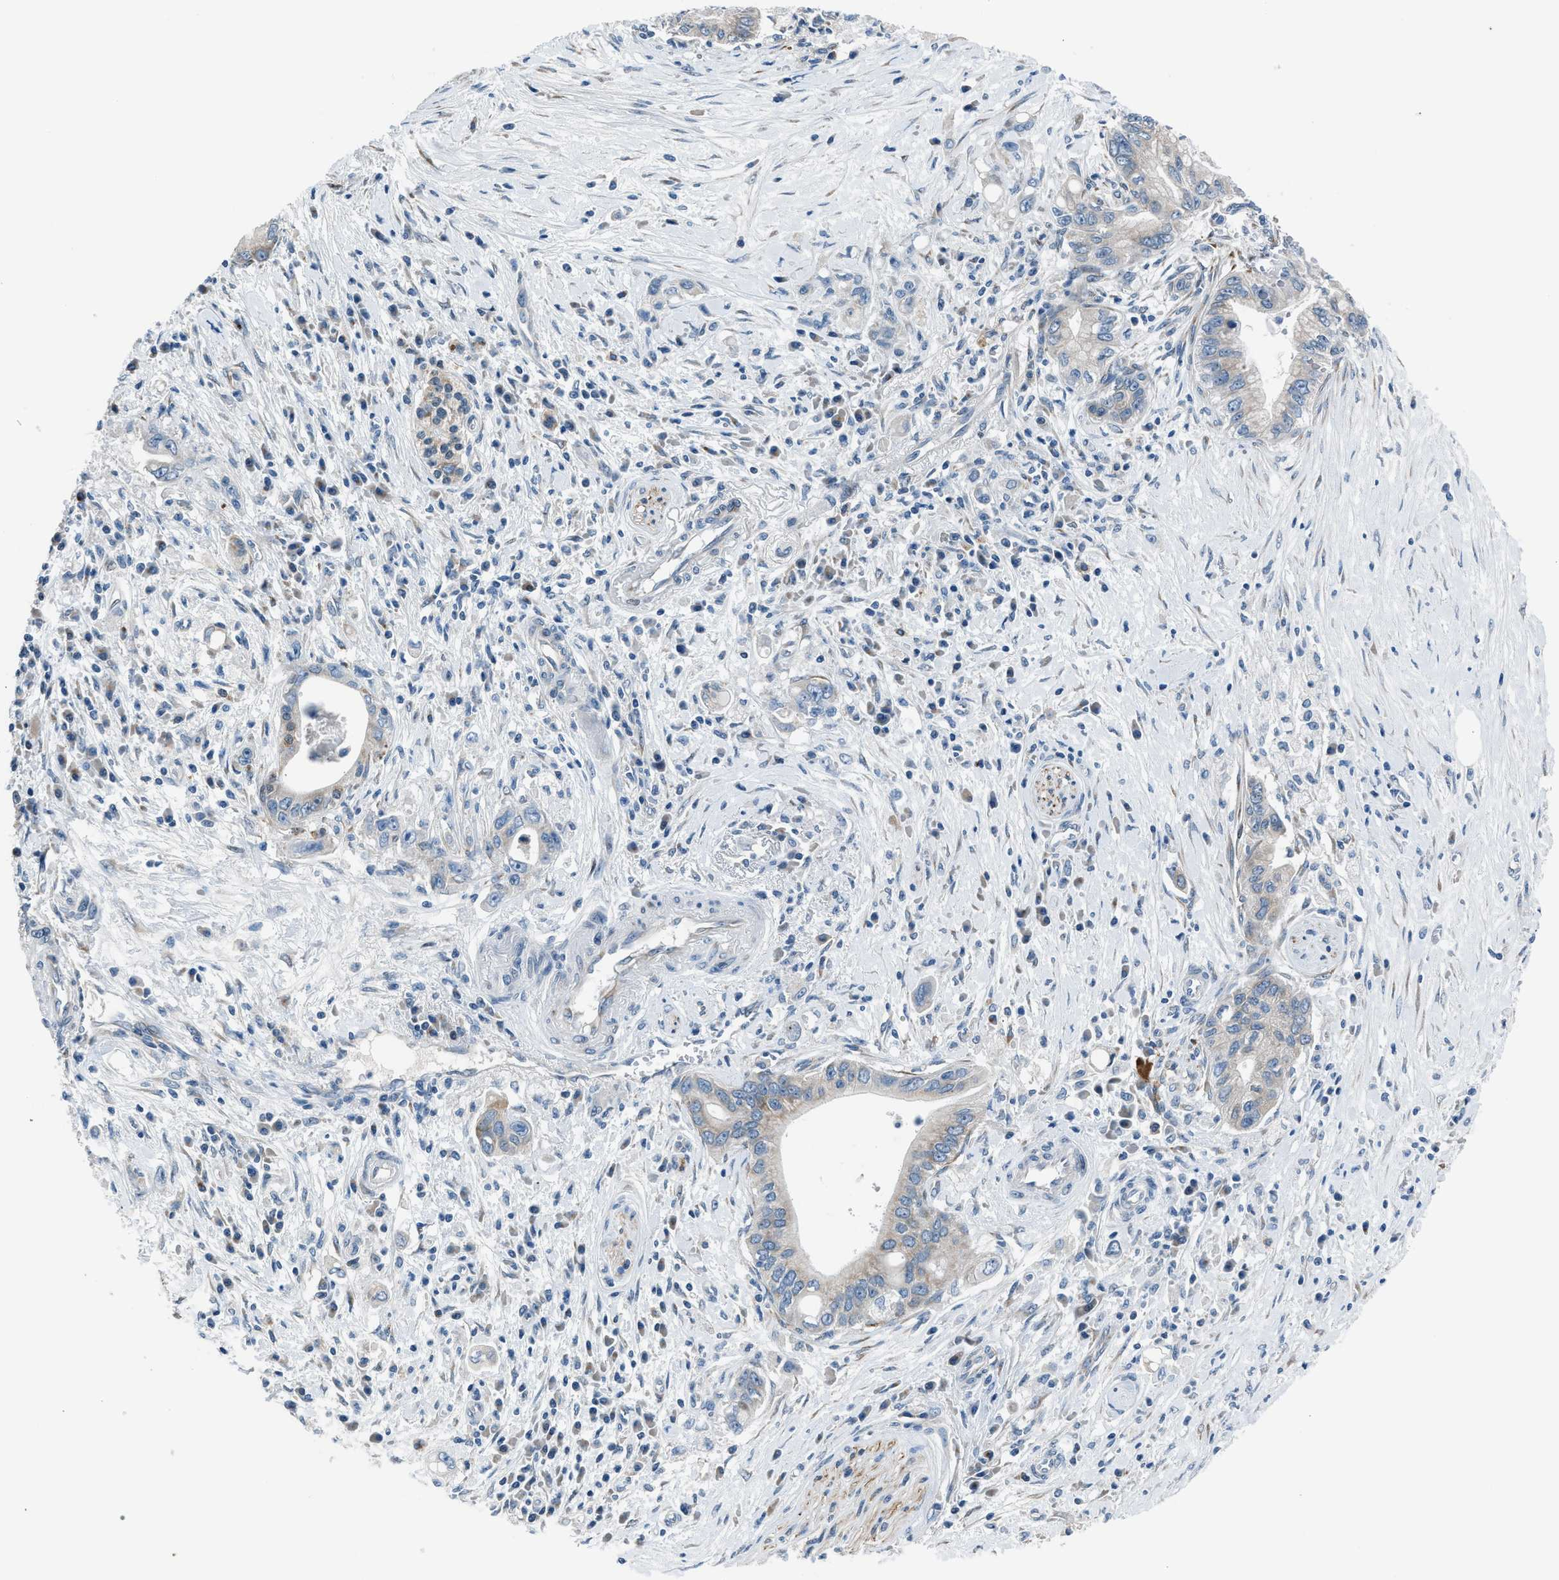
{"staining": {"intensity": "weak", "quantity": "<25%", "location": "cytoplasmic/membranous"}, "tissue": "pancreatic cancer", "cell_type": "Tumor cells", "image_type": "cancer", "snomed": [{"axis": "morphology", "description": "Adenocarcinoma, NOS"}, {"axis": "topography", "description": "Pancreas"}], "caption": "Tumor cells are negative for brown protein staining in adenocarcinoma (pancreatic). The staining was performed using DAB (3,3'-diaminobenzidine) to visualize the protein expression in brown, while the nuclei were stained in blue with hematoxylin (Magnification: 20x).", "gene": "RNF41", "patient": {"sex": "female", "age": 73}}